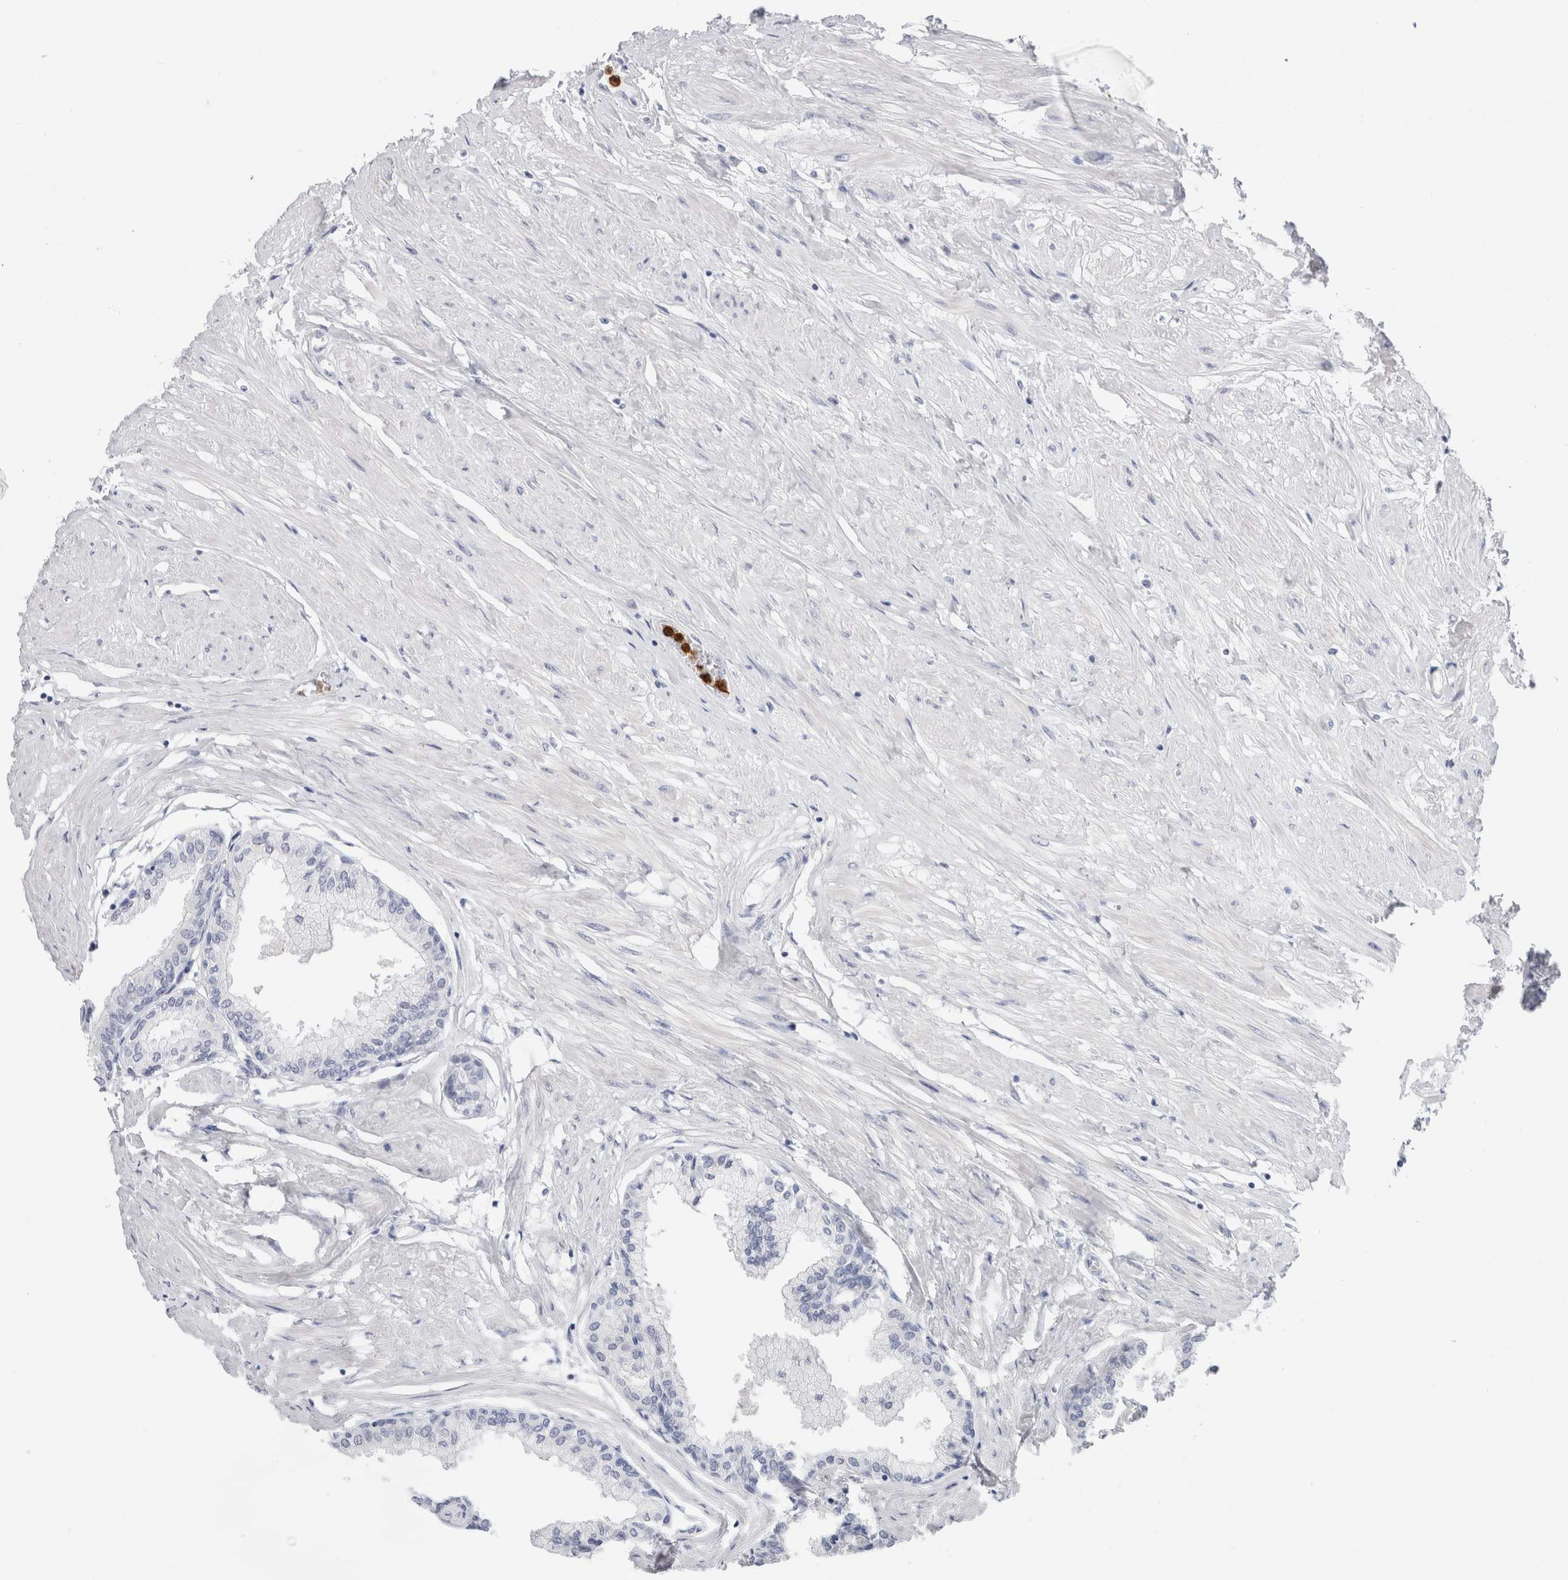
{"staining": {"intensity": "negative", "quantity": "none", "location": "none"}, "tissue": "seminal vesicle", "cell_type": "Glandular cells", "image_type": "normal", "snomed": [{"axis": "morphology", "description": "Normal tissue, NOS"}, {"axis": "topography", "description": "Prostate"}, {"axis": "topography", "description": "Seminal veicle"}], "caption": "Seminal vesicle stained for a protein using immunohistochemistry (IHC) shows no staining glandular cells.", "gene": "SLC10A5", "patient": {"sex": "male", "age": 60}}